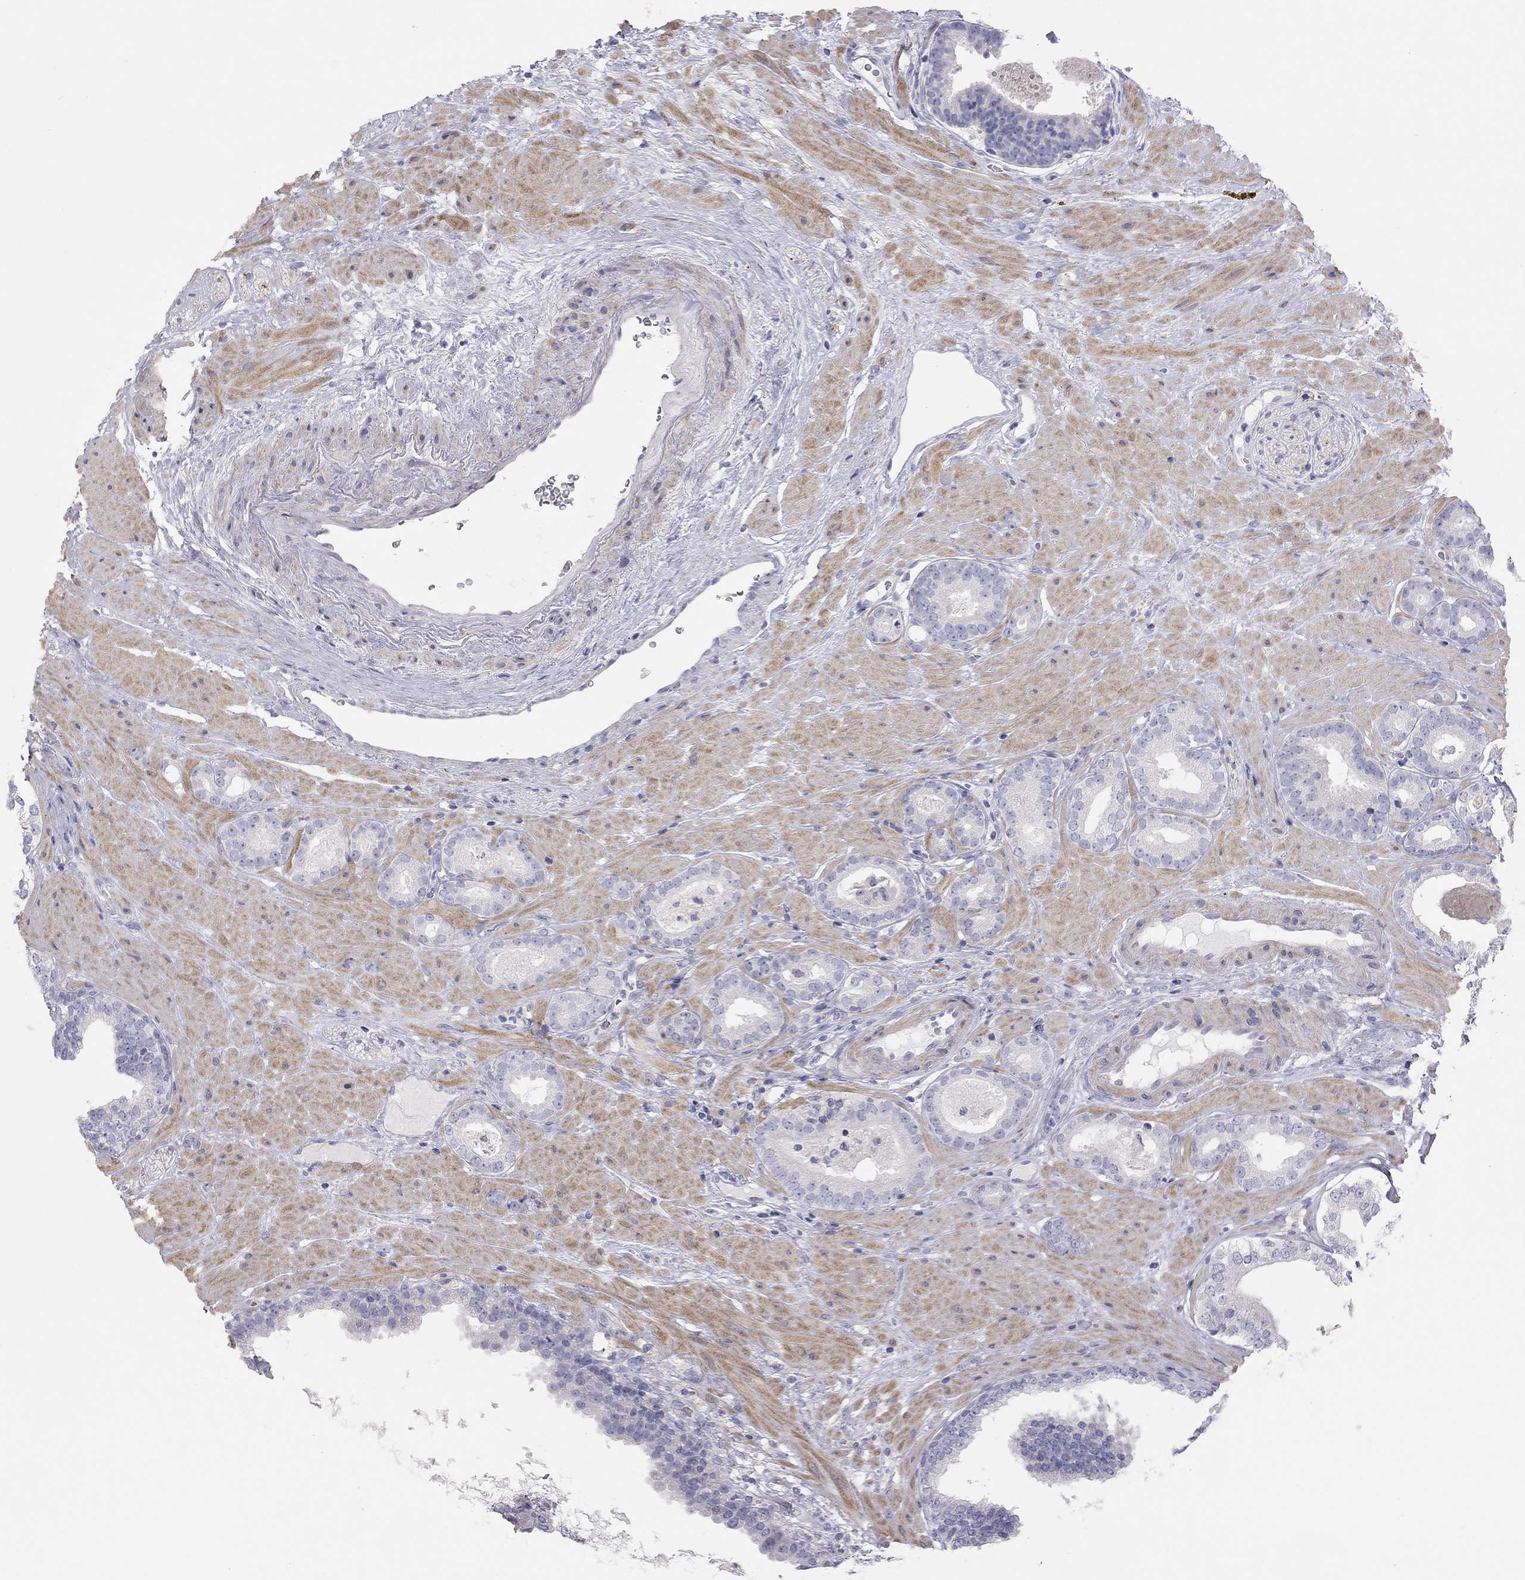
{"staining": {"intensity": "negative", "quantity": "none", "location": "none"}, "tissue": "prostate cancer", "cell_type": "Tumor cells", "image_type": "cancer", "snomed": [{"axis": "morphology", "description": "Adenocarcinoma, Low grade"}, {"axis": "topography", "description": "Prostate"}], "caption": "Prostate cancer (low-grade adenocarcinoma) was stained to show a protein in brown. There is no significant expression in tumor cells.", "gene": "ADCYAP1", "patient": {"sex": "male", "age": 60}}